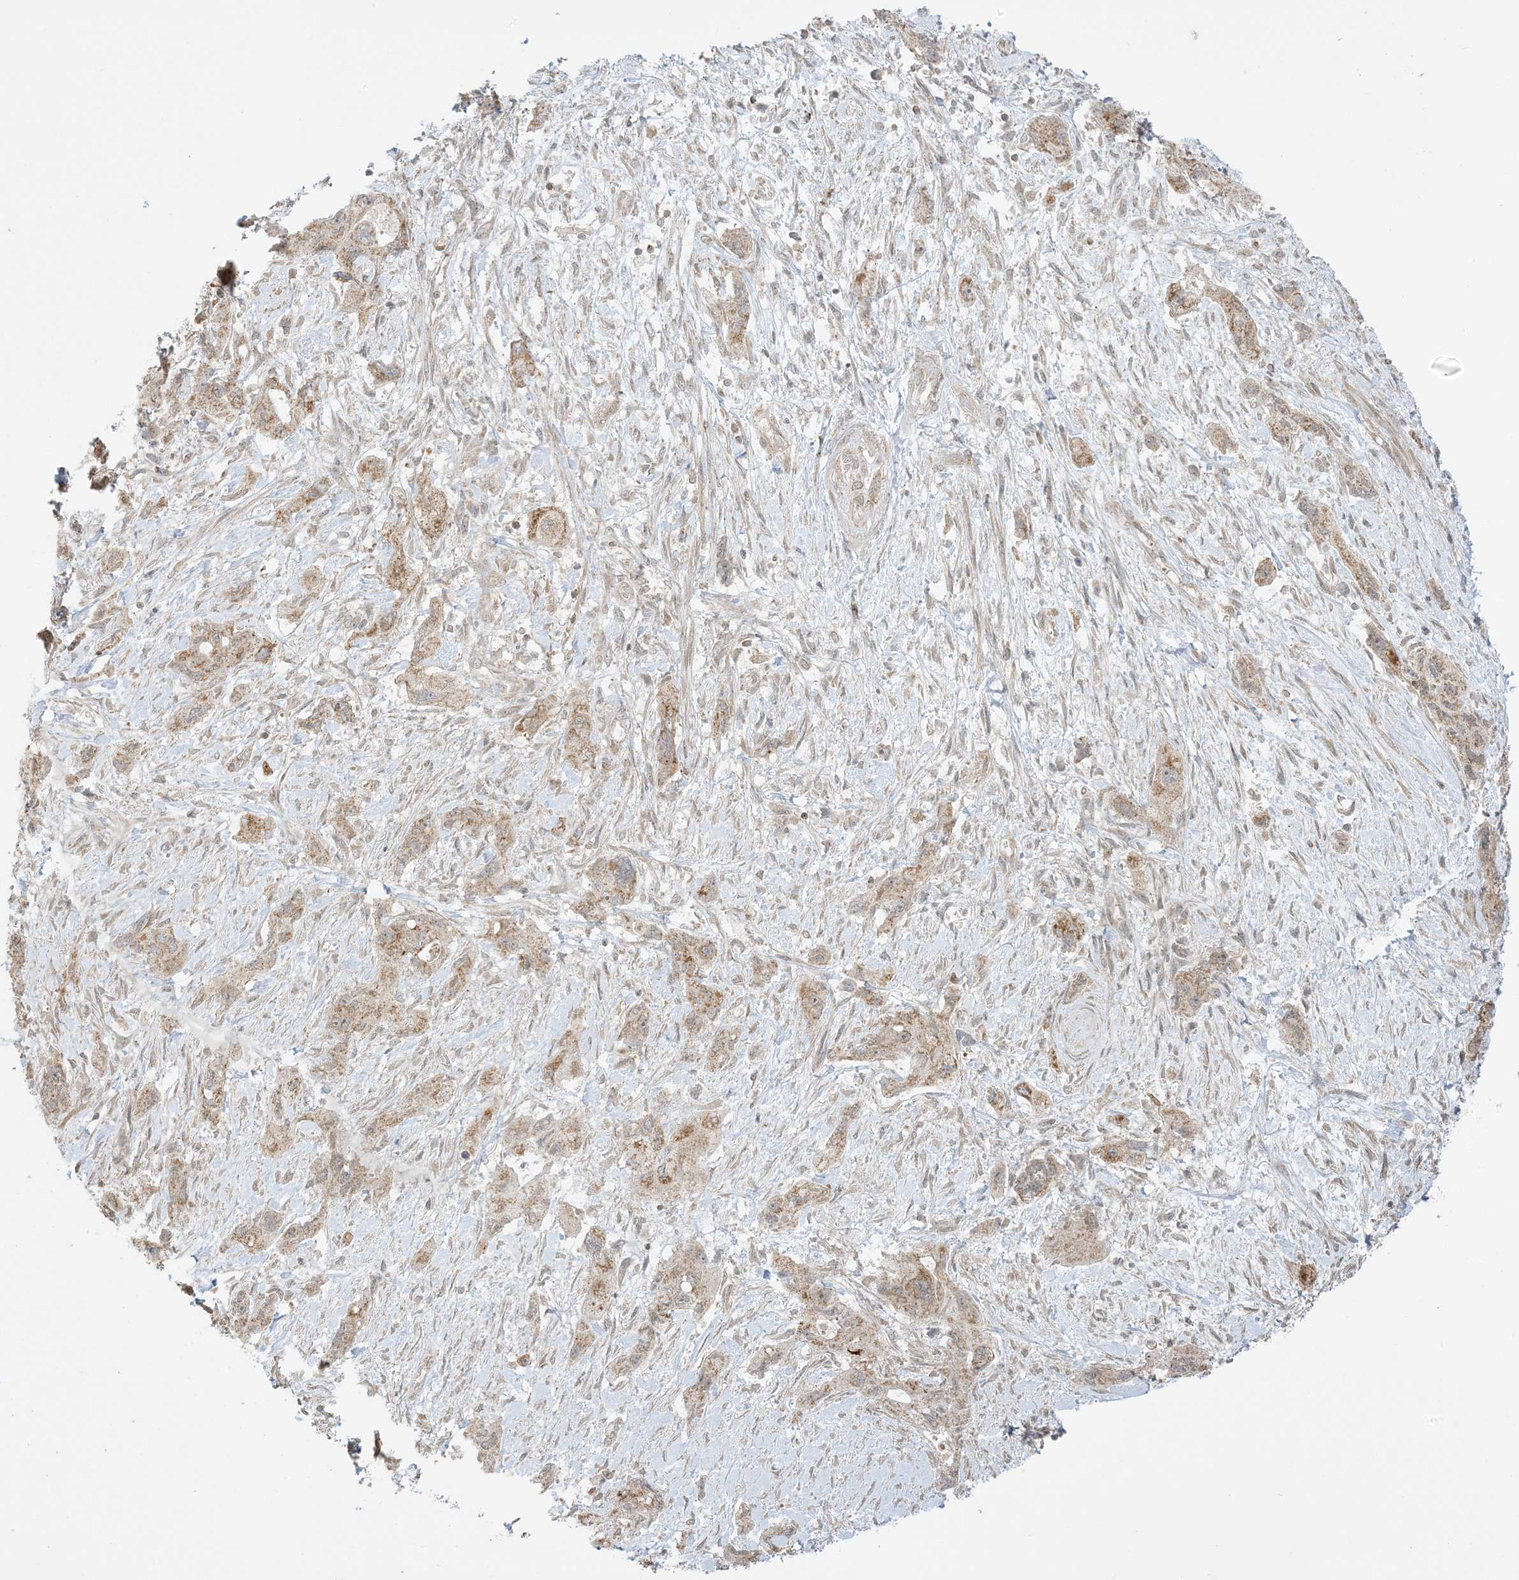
{"staining": {"intensity": "moderate", "quantity": ">75%", "location": "cytoplasmic/membranous"}, "tissue": "pancreatic cancer", "cell_type": "Tumor cells", "image_type": "cancer", "snomed": [{"axis": "morphology", "description": "Adenocarcinoma, NOS"}, {"axis": "topography", "description": "Pancreas"}], "caption": "This image demonstrates immunohistochemistry staining of adenocarcinoma (pancreatic), with medium moderate cytoplasmic/membranous expression in approximately >75% of tumor cells.", "gene": "PHLDB2", "patient": {"sex": "female", "age": 73}}